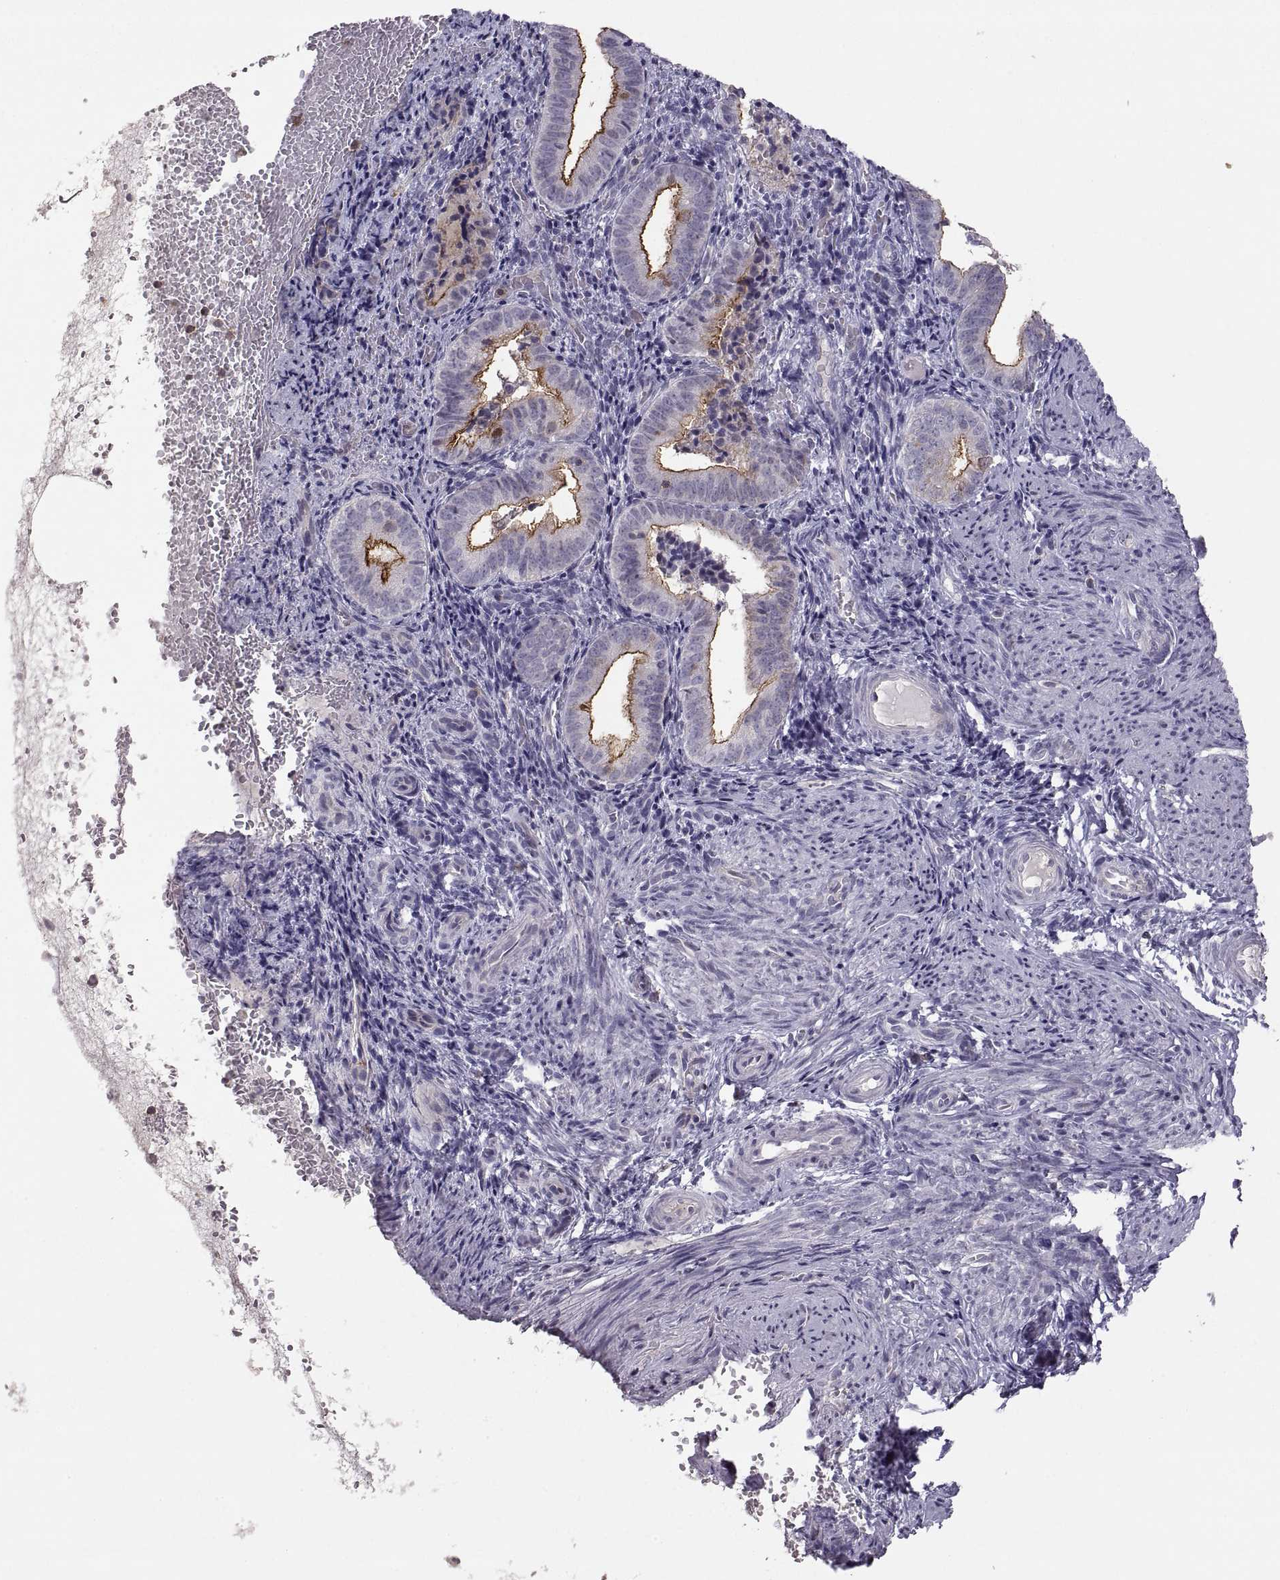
{"staining": {"intensity": "negative", "quantity": "none", "location": "none"}, "tissue": "endometrium", "cell_type": "Cells in endometrial stroma", "image_type": "normal", "snomed": [{"axis": "morphology", "description": "Normal tissue, NOS"}, {"axis": "topography", "description": "Endometrium"}], "caption": "The histopathology image exhibits no significant staining in cells in endometrial stroma of endometrium. (DAB (3,3'-diaminobenzidine) immunohistochemistry (IHC) visualized using brightfield microscopy, high magnification).", "gene": "EZR", "patient": {"sex": "female", "age": 42}}